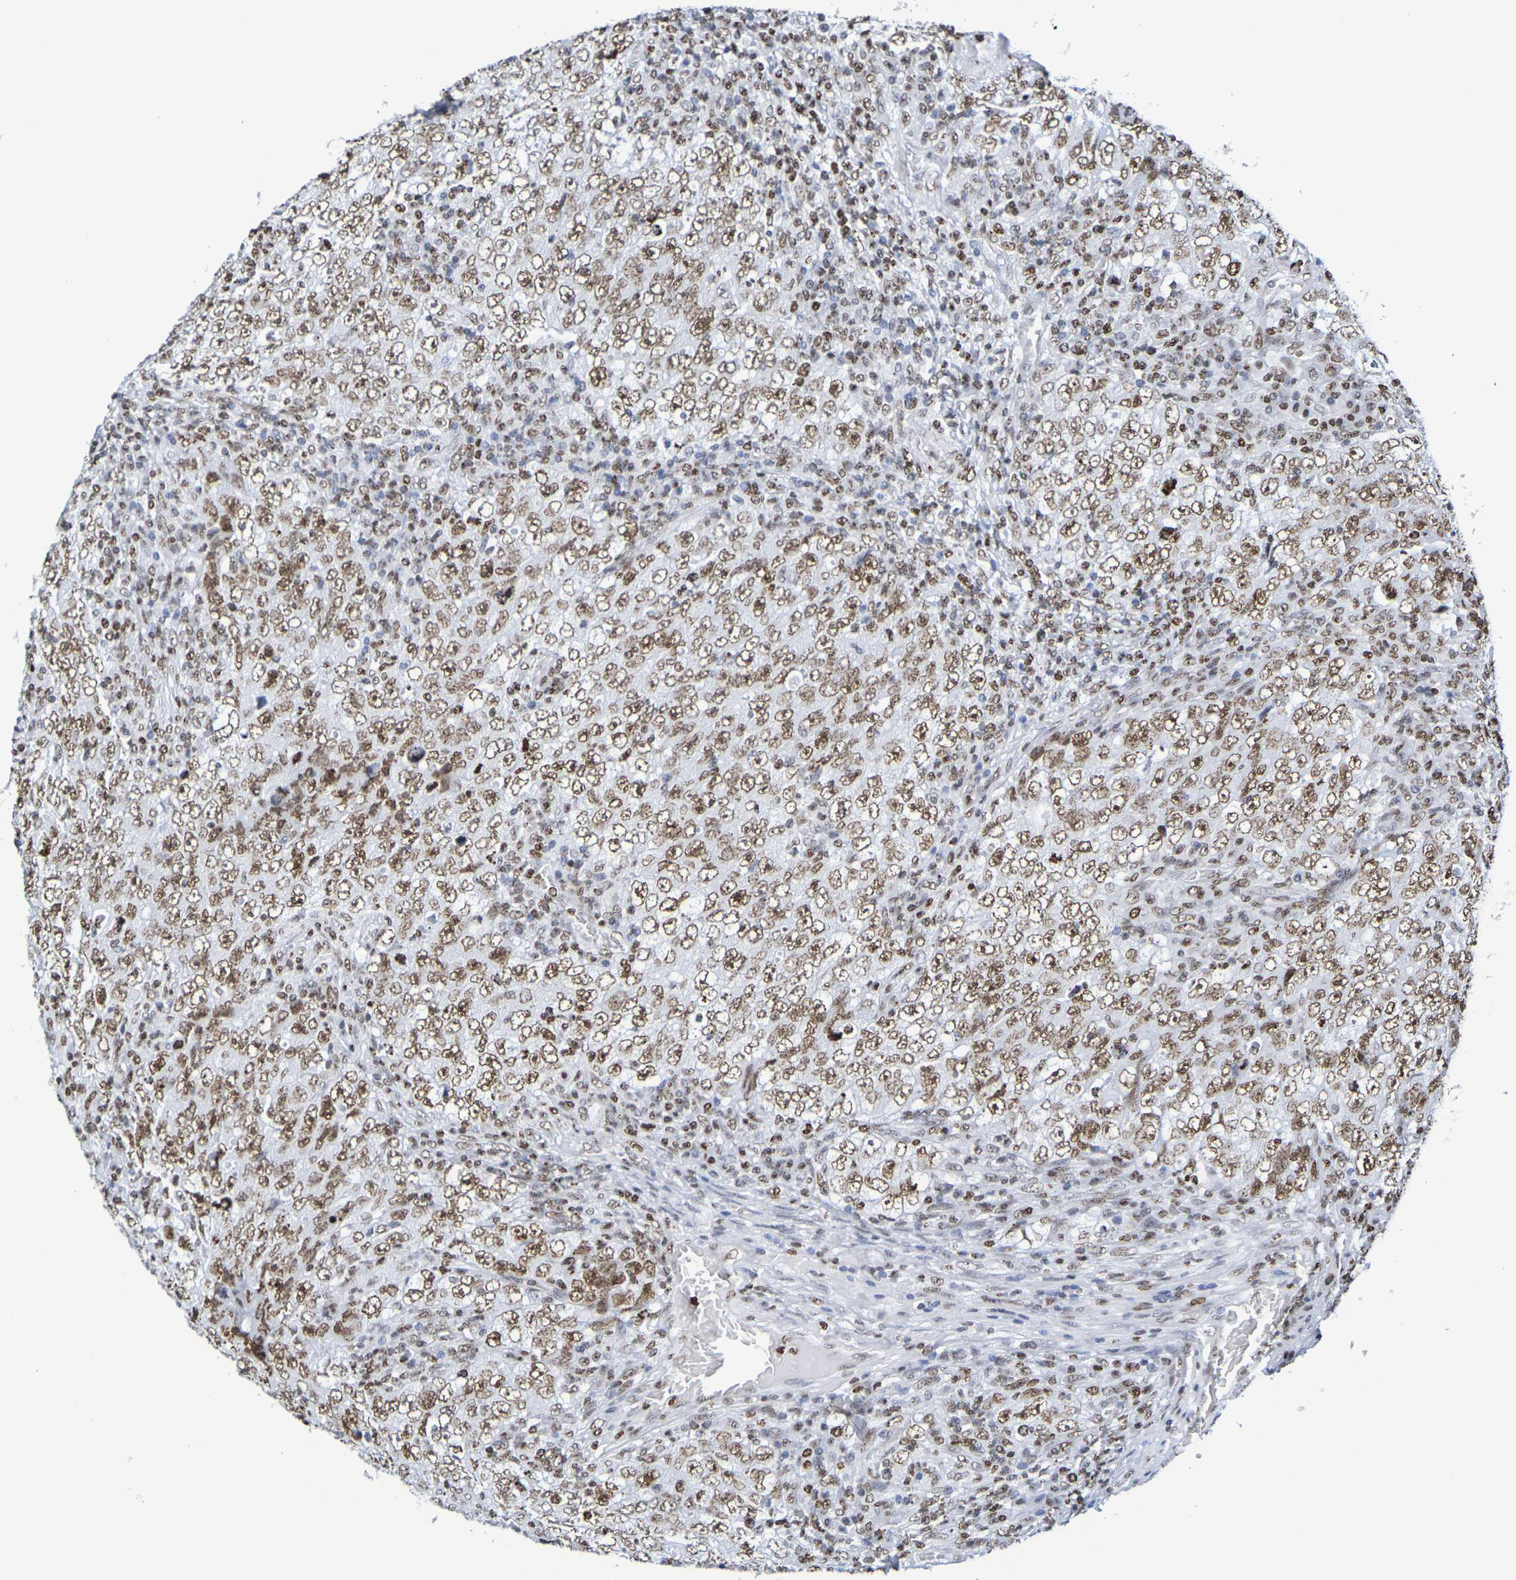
{"staining": {"intensity": "moderate", "quantity": ">75%", "location": "nuclear"}, "tissue": "testis cancer", "cell_type": "Tumor cells", "image_type": "cancer", "snomed": [{"axis": "morphology", "description": "Carcinoma, Embryonal, NOS"}, {"axis": "topography", "description": "Testis"}], "caption": "Immunohistochemistry (IHC) histopathology image of neoplastic tissue: testis embryonal carcinoma stained using immunohistochemistry (IHC) exhibits medium levels of moderate protein expression localized specifically in the nuclear of tumor cells, appearing as a nuclear brown color.", "gene": "H1-5", "patient": {"sex": "male", "age": 26}}